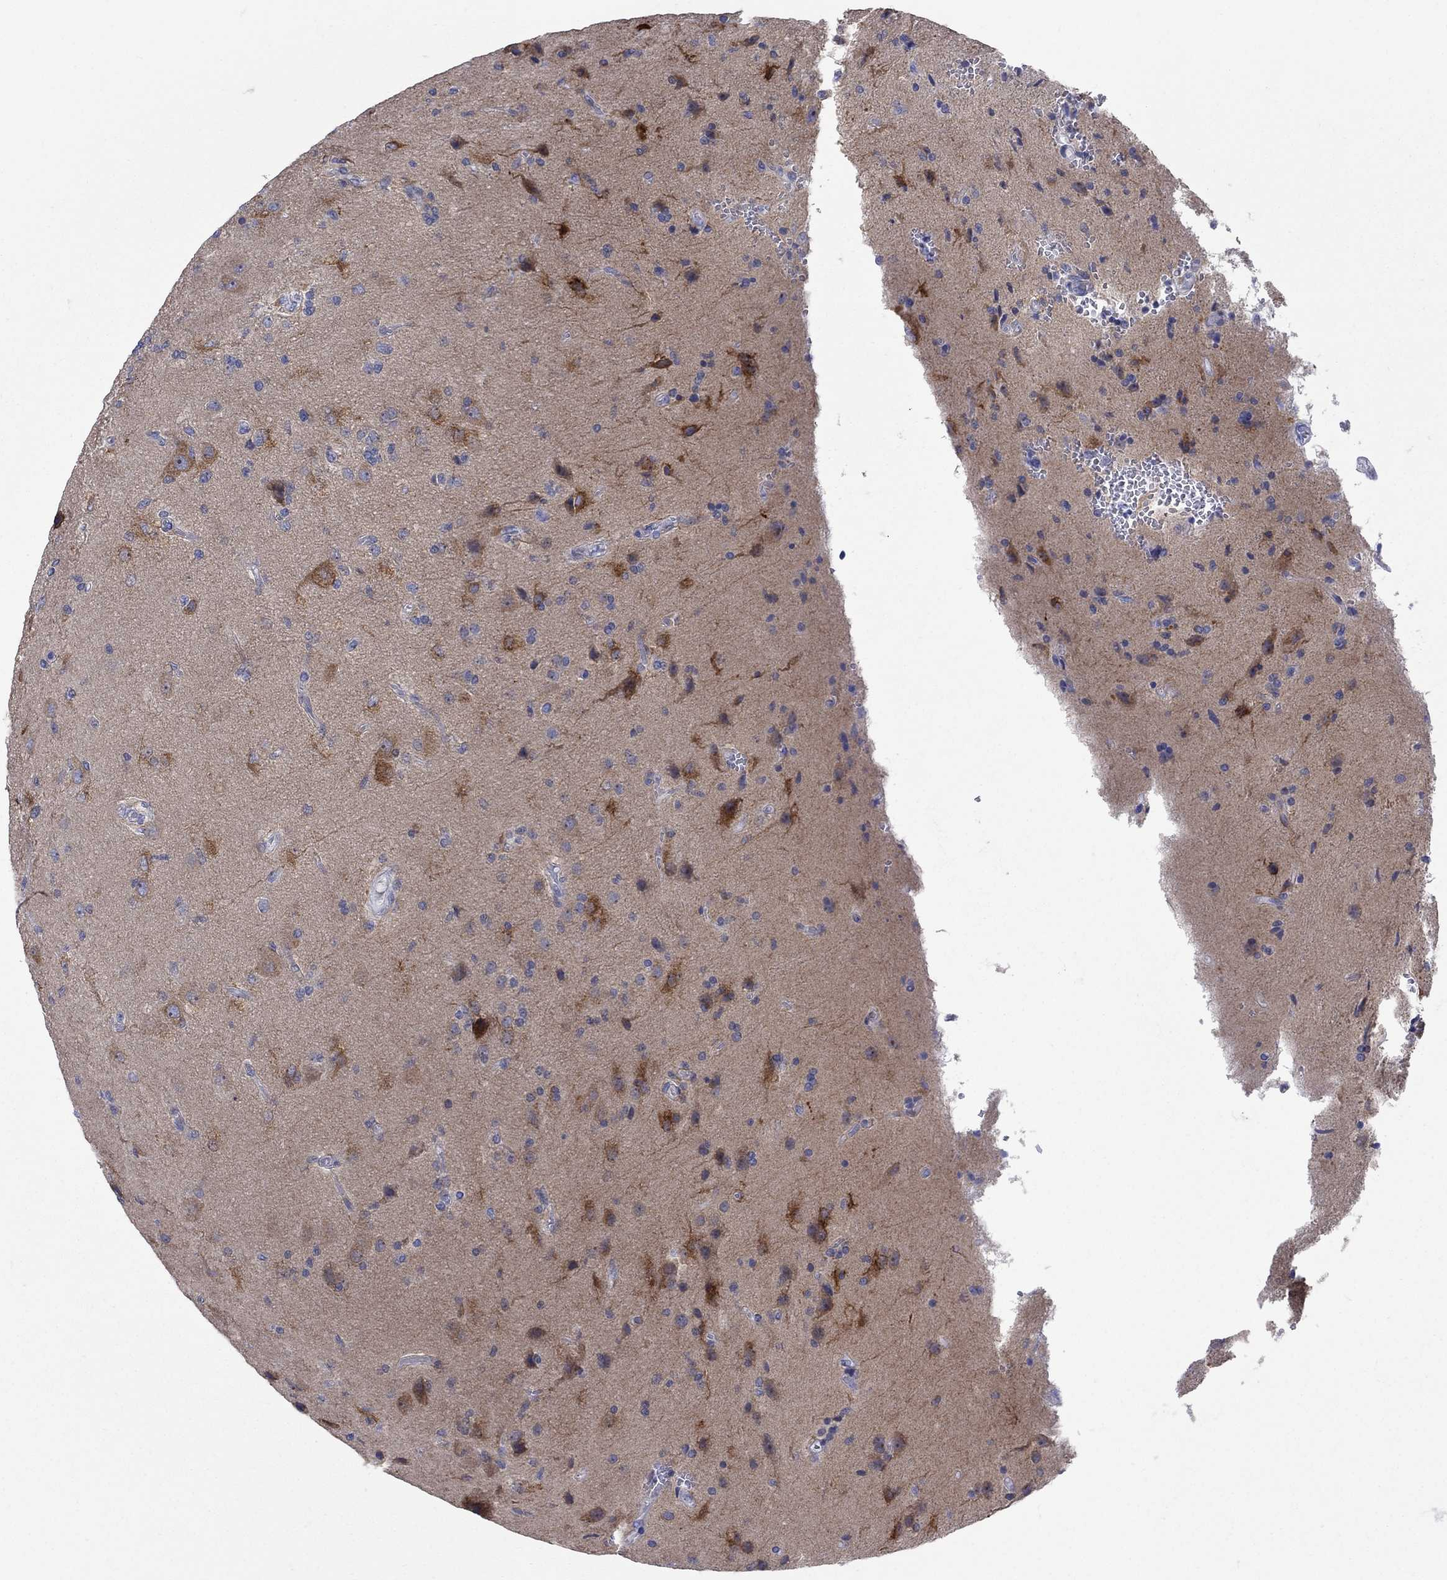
{"staining": {"intensity": "negative", "quantity": "none", "location": "none"}, "tissue": "glioma", "cell_type": "Tumor cells", "image_type": "cancer", "snomed": [{"axis": "morphology", "description": "Glioma, malignant, High grade"}, {"axis": "topography", "description": "Brain"}], "caption": "High-grade glioma (malignant) was stained to show a protein in brown. There is no significant expression in tumor cells.", "gene": "REEP2", "patient": {"sex": "male", "age": 56}}